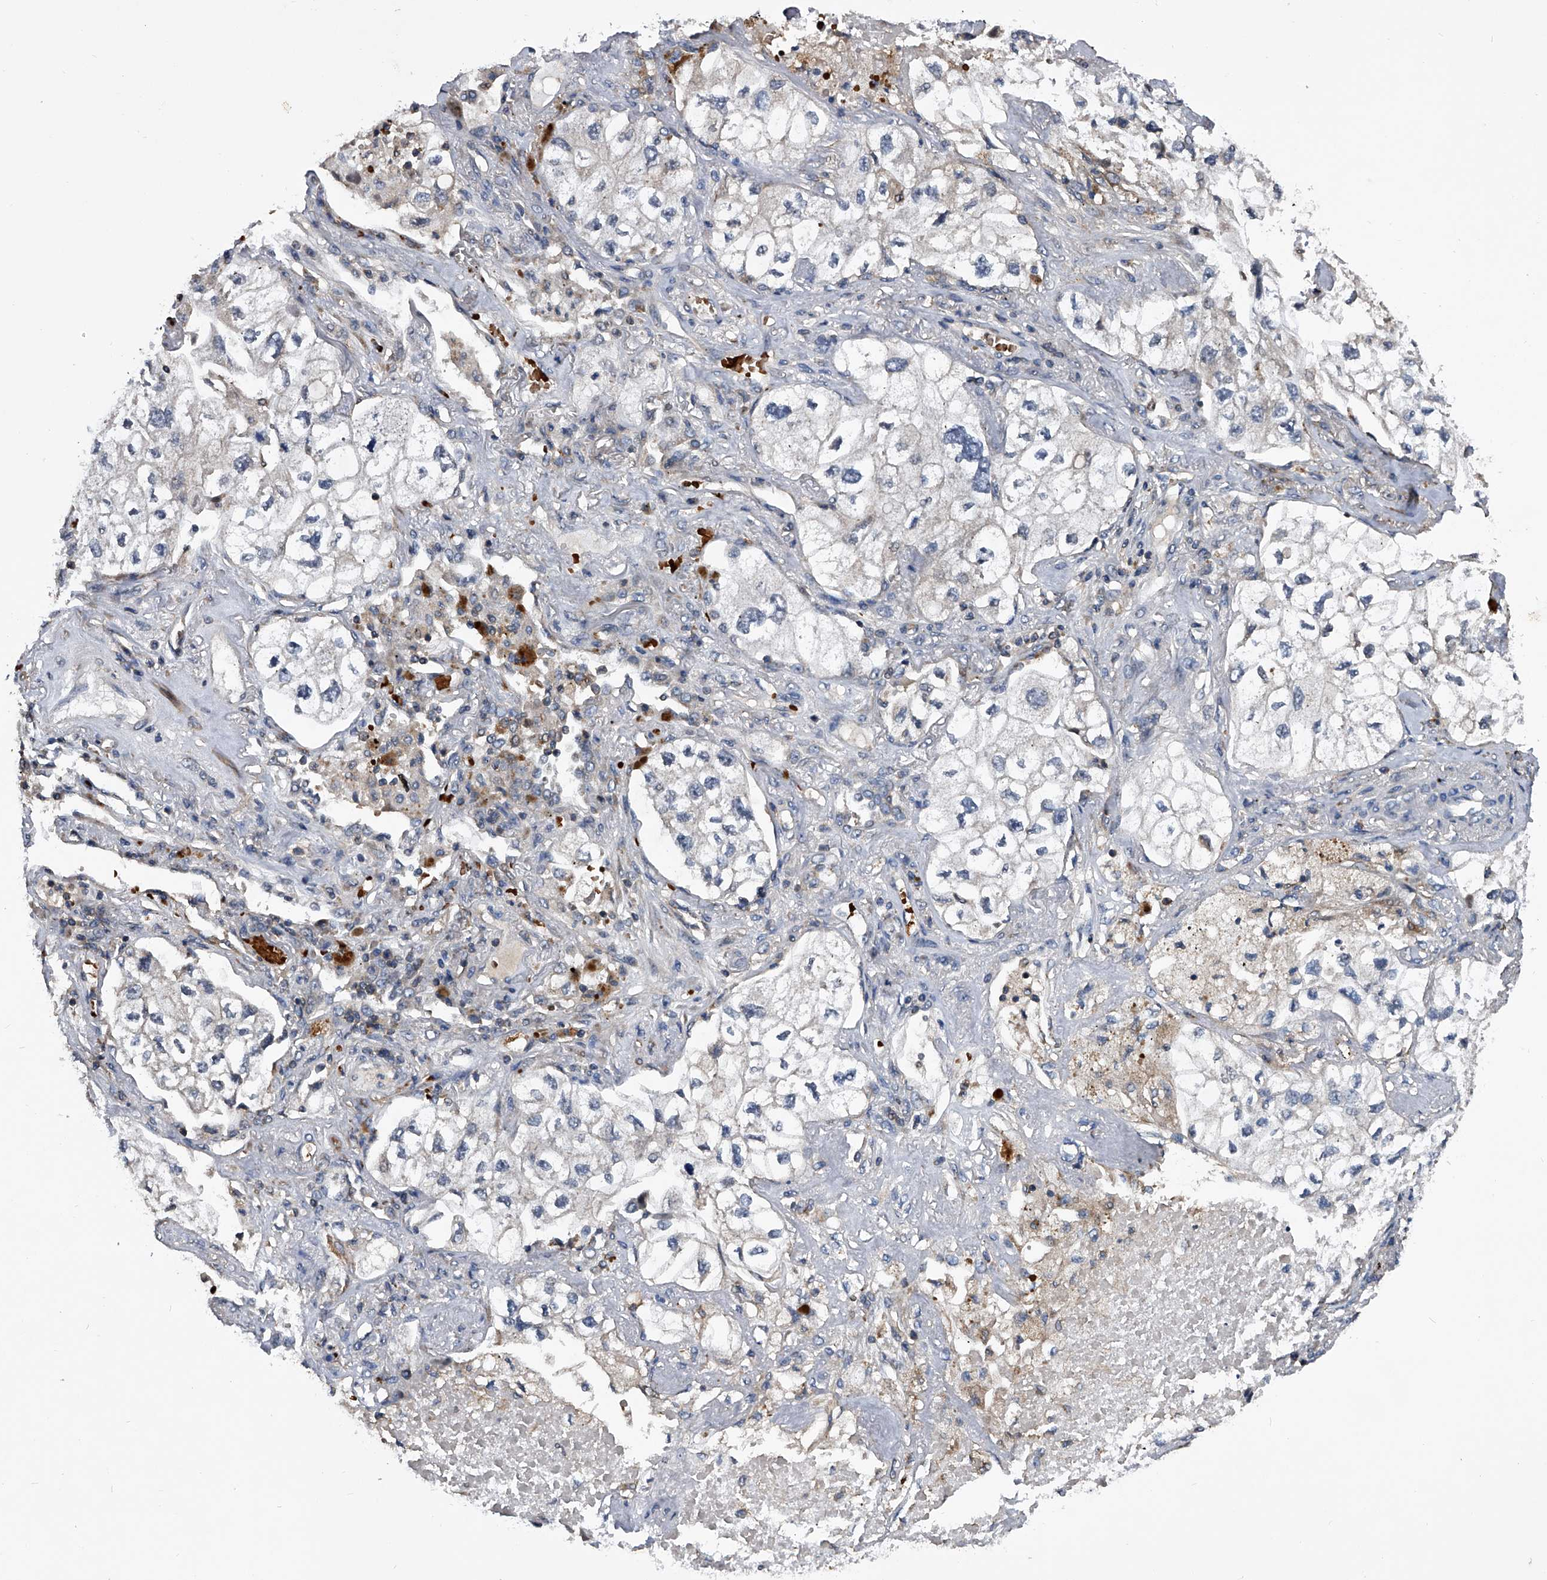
{"staining": {"intensity": "negative", "quantity": "none", "location": "none"}, "tissue": "lung cancer", "cell_type": "Tumor cells", "image_type": "cancer", "snomed": [{"axis": "morphology", "description": "Adenocarcinoma, NOS"}, {"axis": "topography", "description": "Lung"}], "caption": "Immunohistochemical staining of human lung cancer demonstrates no significant staining in tumor cells.", "gene": "ZNF30", "patient": {"sex": "male", "age": 63}}